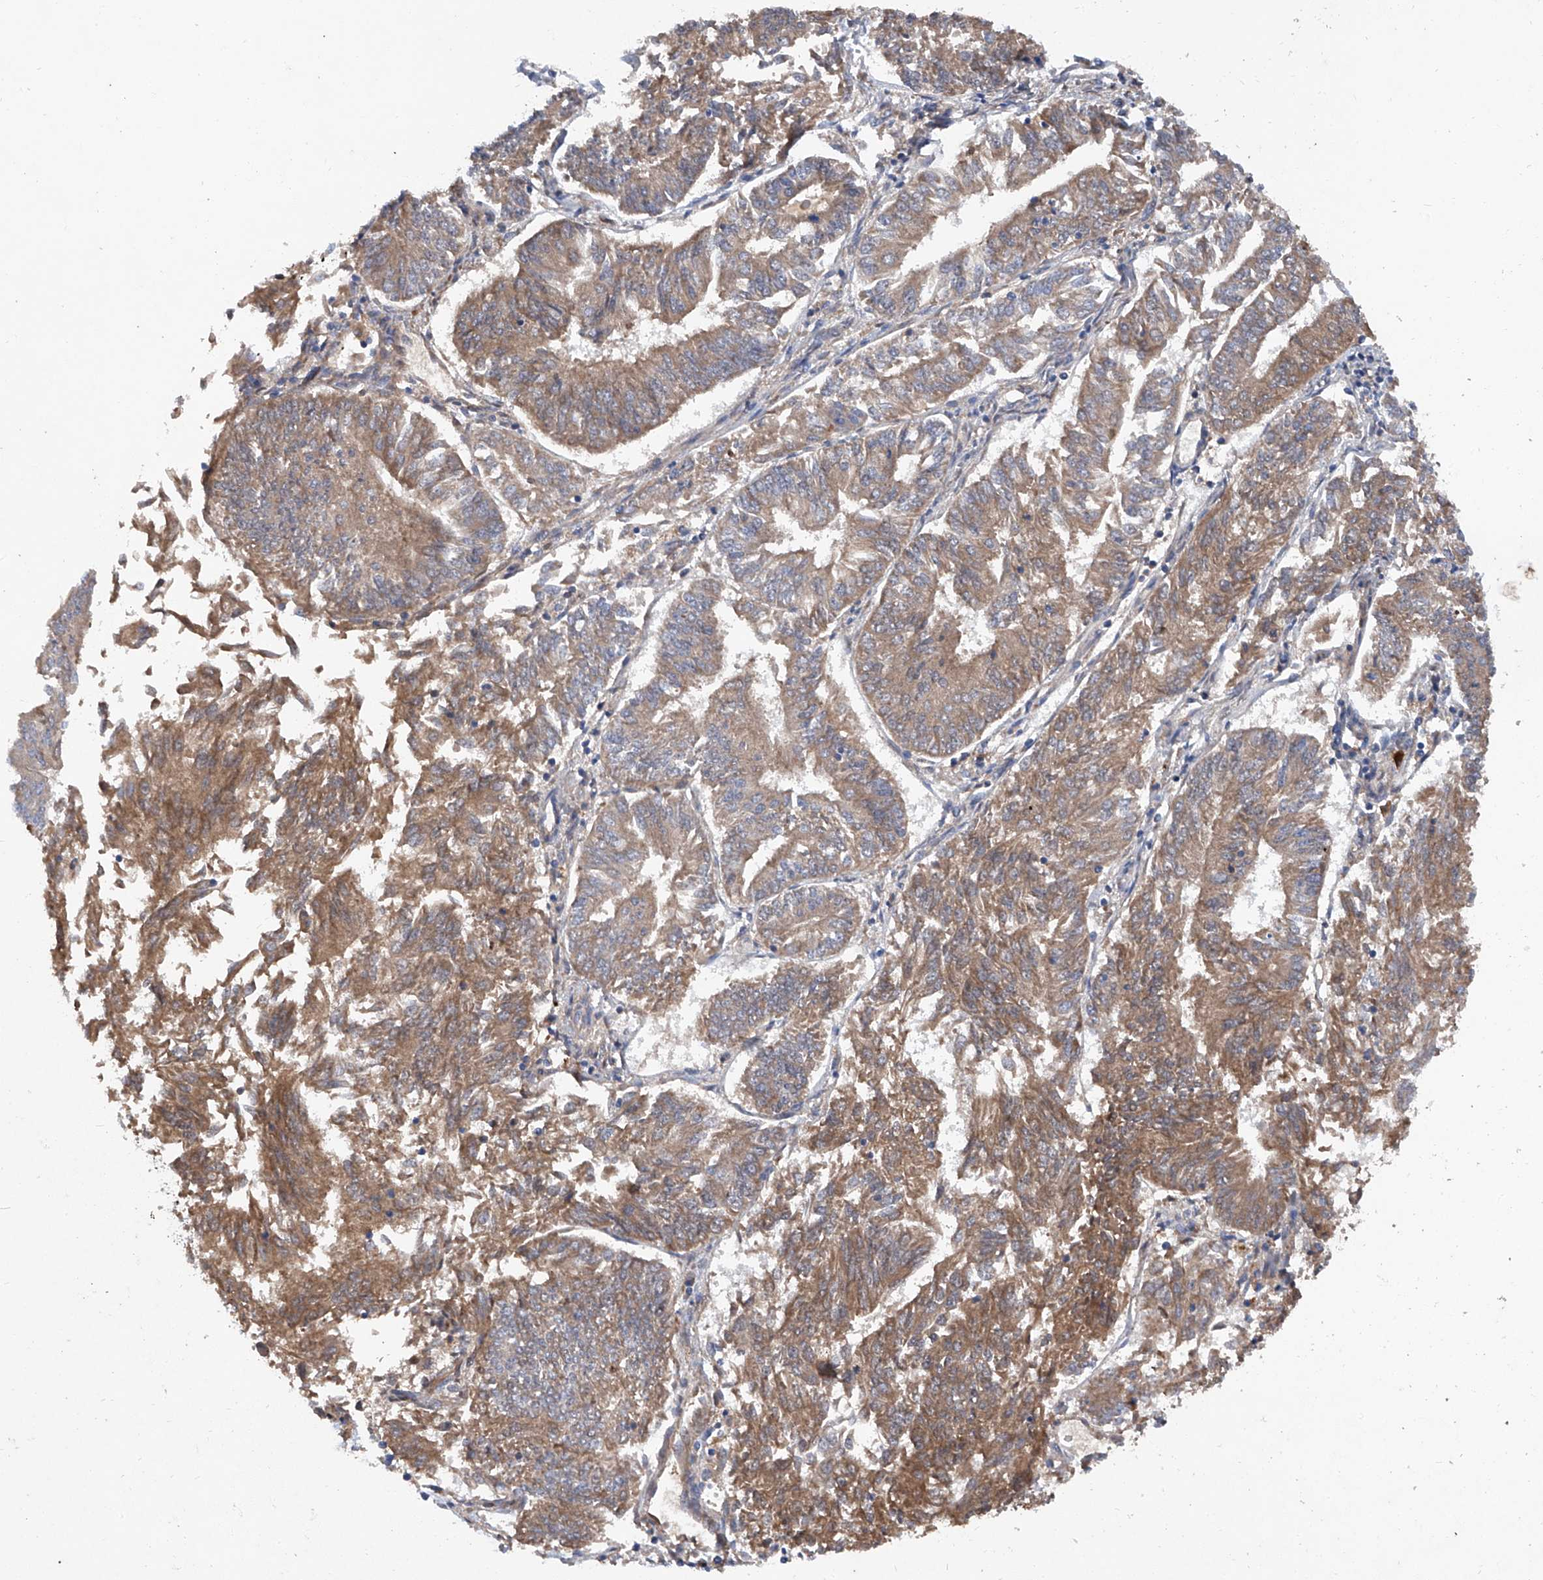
{"staining": {"intensity": "moderate", "quantity": ">75%", "location": "cytoplasmic/membranous"}, "tissue": "endometrial cancer", "cell_type": "Tumor cells", "image_type": "cancer", "snomed": [{"axis": "morphology", "description": "Adenocarcinoma, NOS"}, {"axis": "topography", "description": "Endometrium"}], "caption": "Immunohistochemistry (IHC) image of neoplastic tissue: endometrial cancer stained using IHC exhibits medium levels of moderate protein expression localized specifically in the cytoplasmic/membranous of tumor cells, appearing as a cytoplasmic/membranous brown color.", "gene": "ASCC3", "patient": {"sex": "female", "age": 58}}